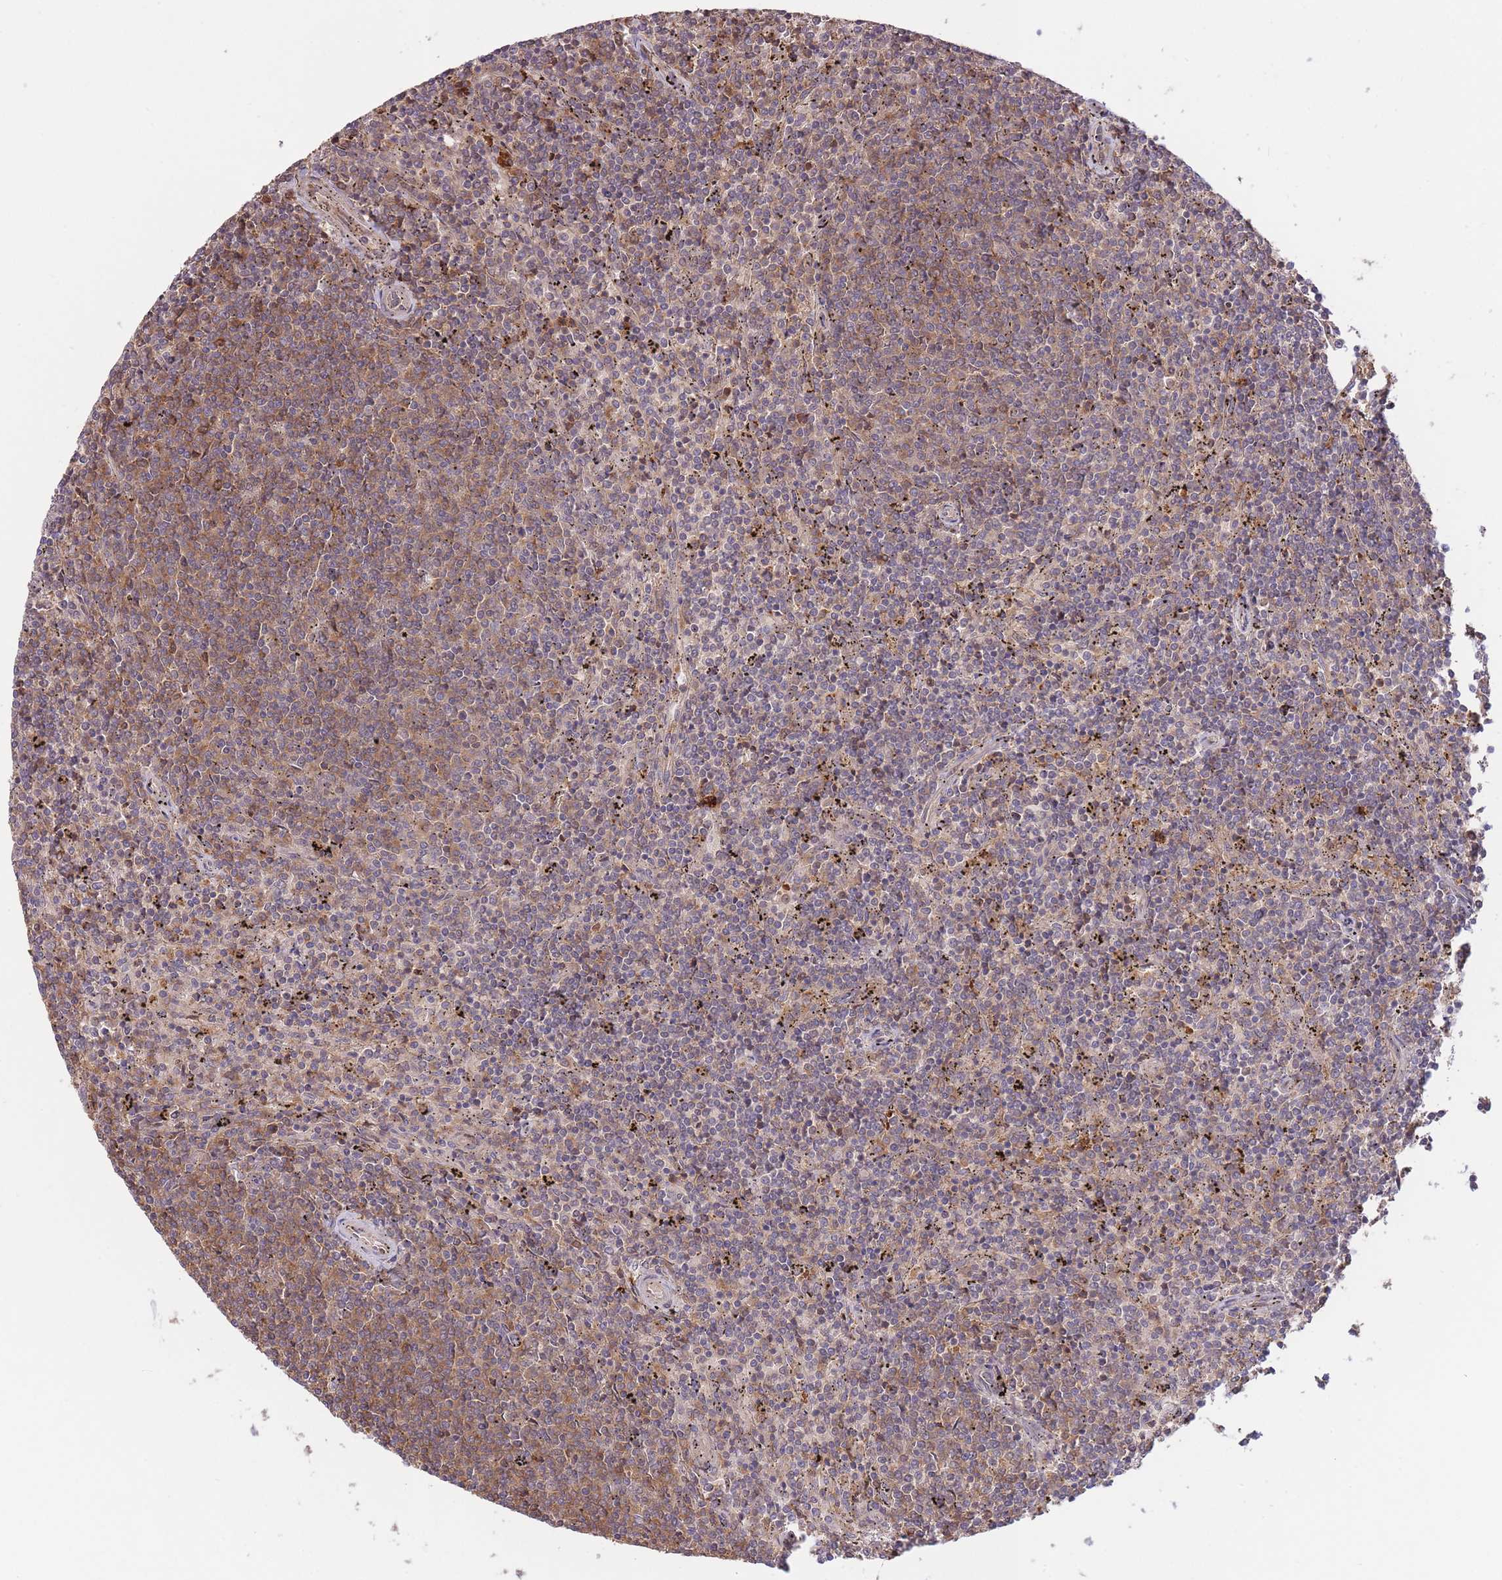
{"staining": {"intensity": "weak", "quantity": "25%-75%", "location": "cytoplasmic/membranous"}, "tissue": "lymphoma", "cell_type": "Tumor cells", "image_type": "cancer", "snomed": [{"axis": "morphology", "description": "Malignant lymphoma, non-Hodgkin's type, Low grade"}, {"axis": "topography", "description": "Spleen"}], "caption": "Immunohistochemical staining of human lymphoma reveals low levels of weak cytoplasmic/membranous positivity in about 25%-75% of tumor cells. (brown staining indicates protein expression, while blue staining denotes nuclei).", "gene": "ZNF304", "patient": {"sex": "female", "age": 50}}